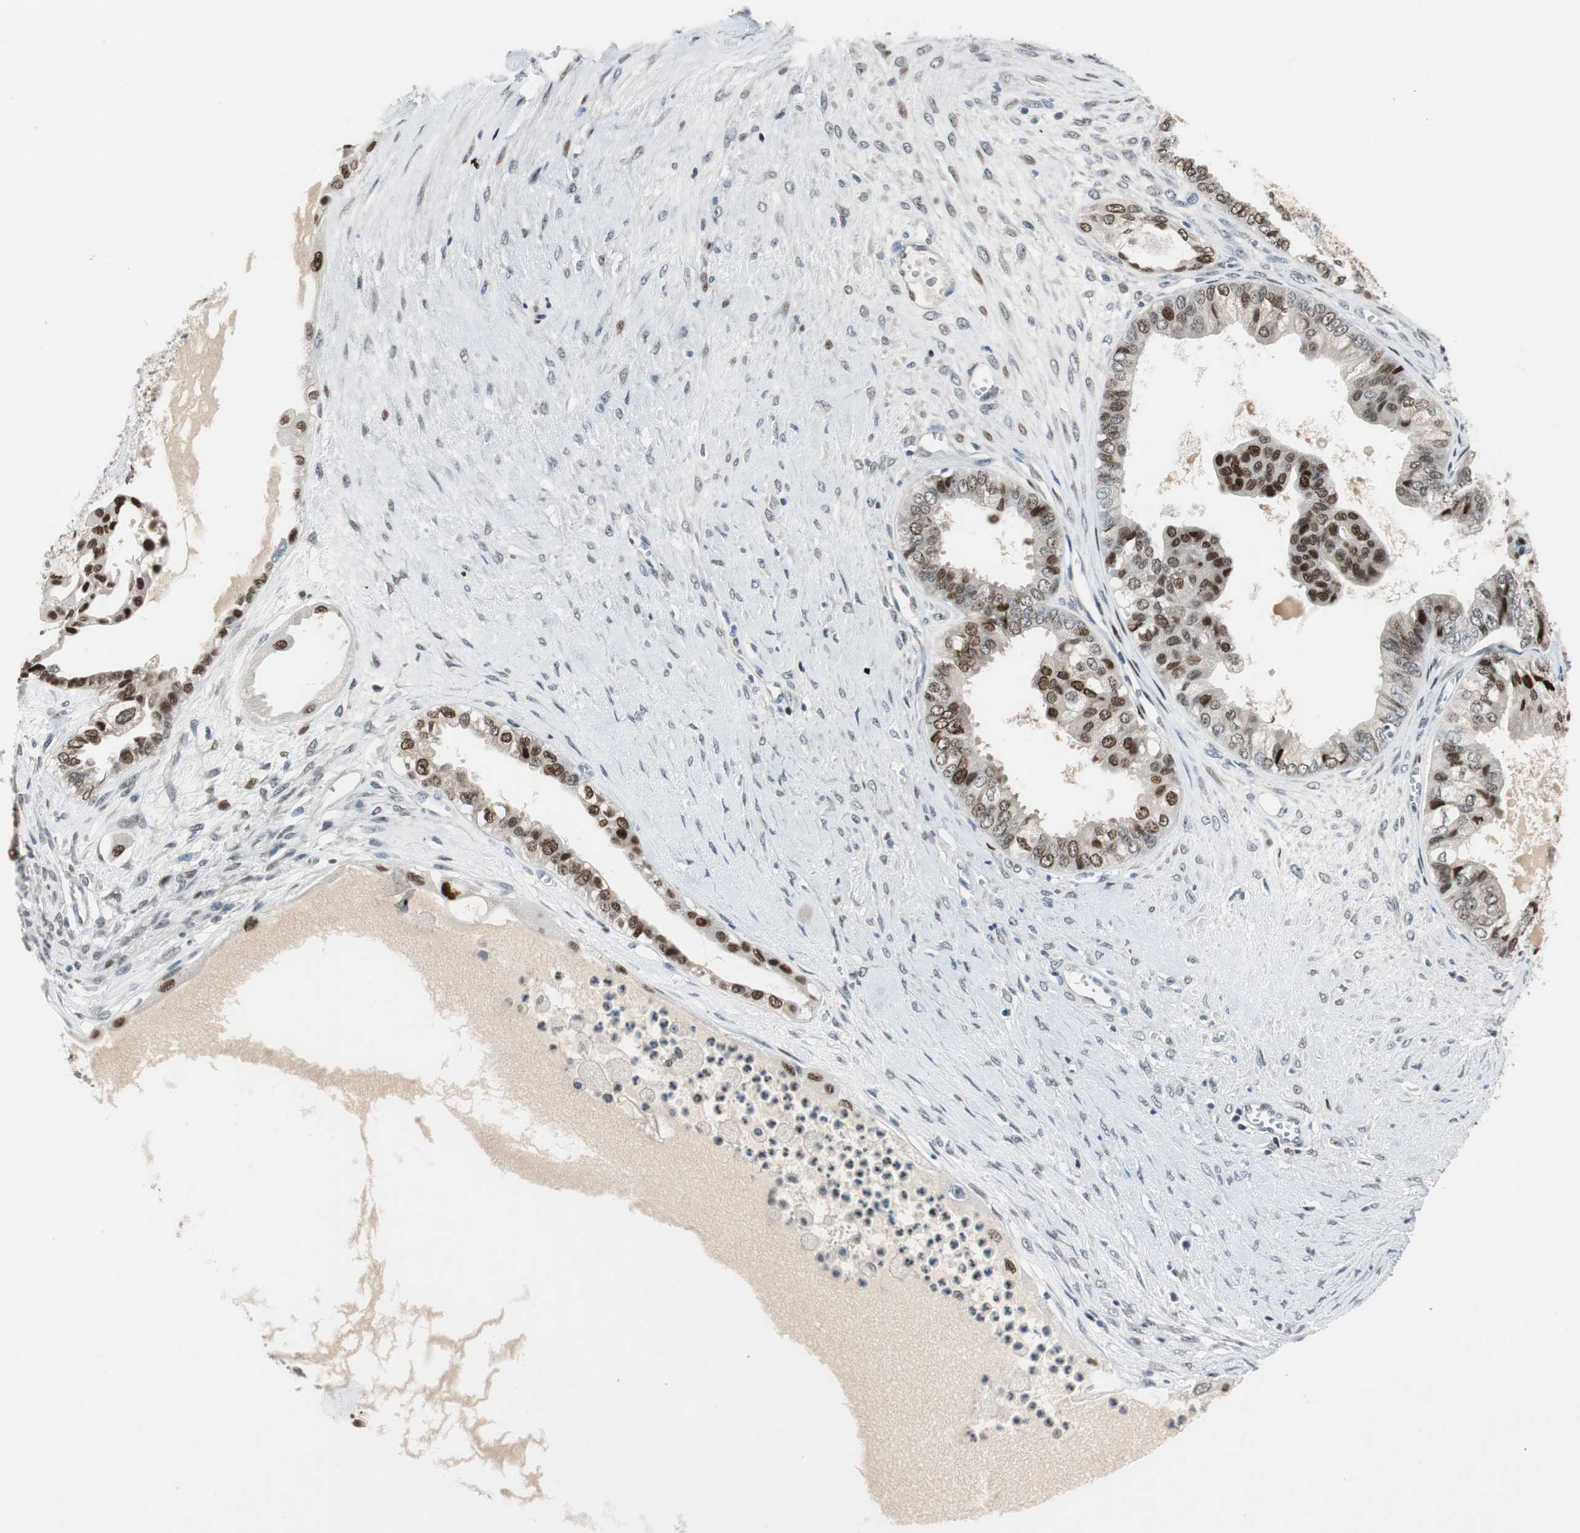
{"staining": {"intensity": "strong", "quantity": ">75%", "location": "nuclear"}, "tissue": "ovarian cancer", "cell_type": "Tumor cells", "image_type": "cancer", "snomed": [{"axis": "morphology", "description": "Carcinoma, NOS"}, {"axis": "morphology", "description": "Carcinoma, endometroid"}, {"axis": "topography", "description": "Ovary"}], "caption": "Protein expression analysis of ovarian cancer exhibits strong nuclear staining in about >75% of tumor cells.", "gene": "AJUBA", "patient": {"sex": "female", "age": 50}}